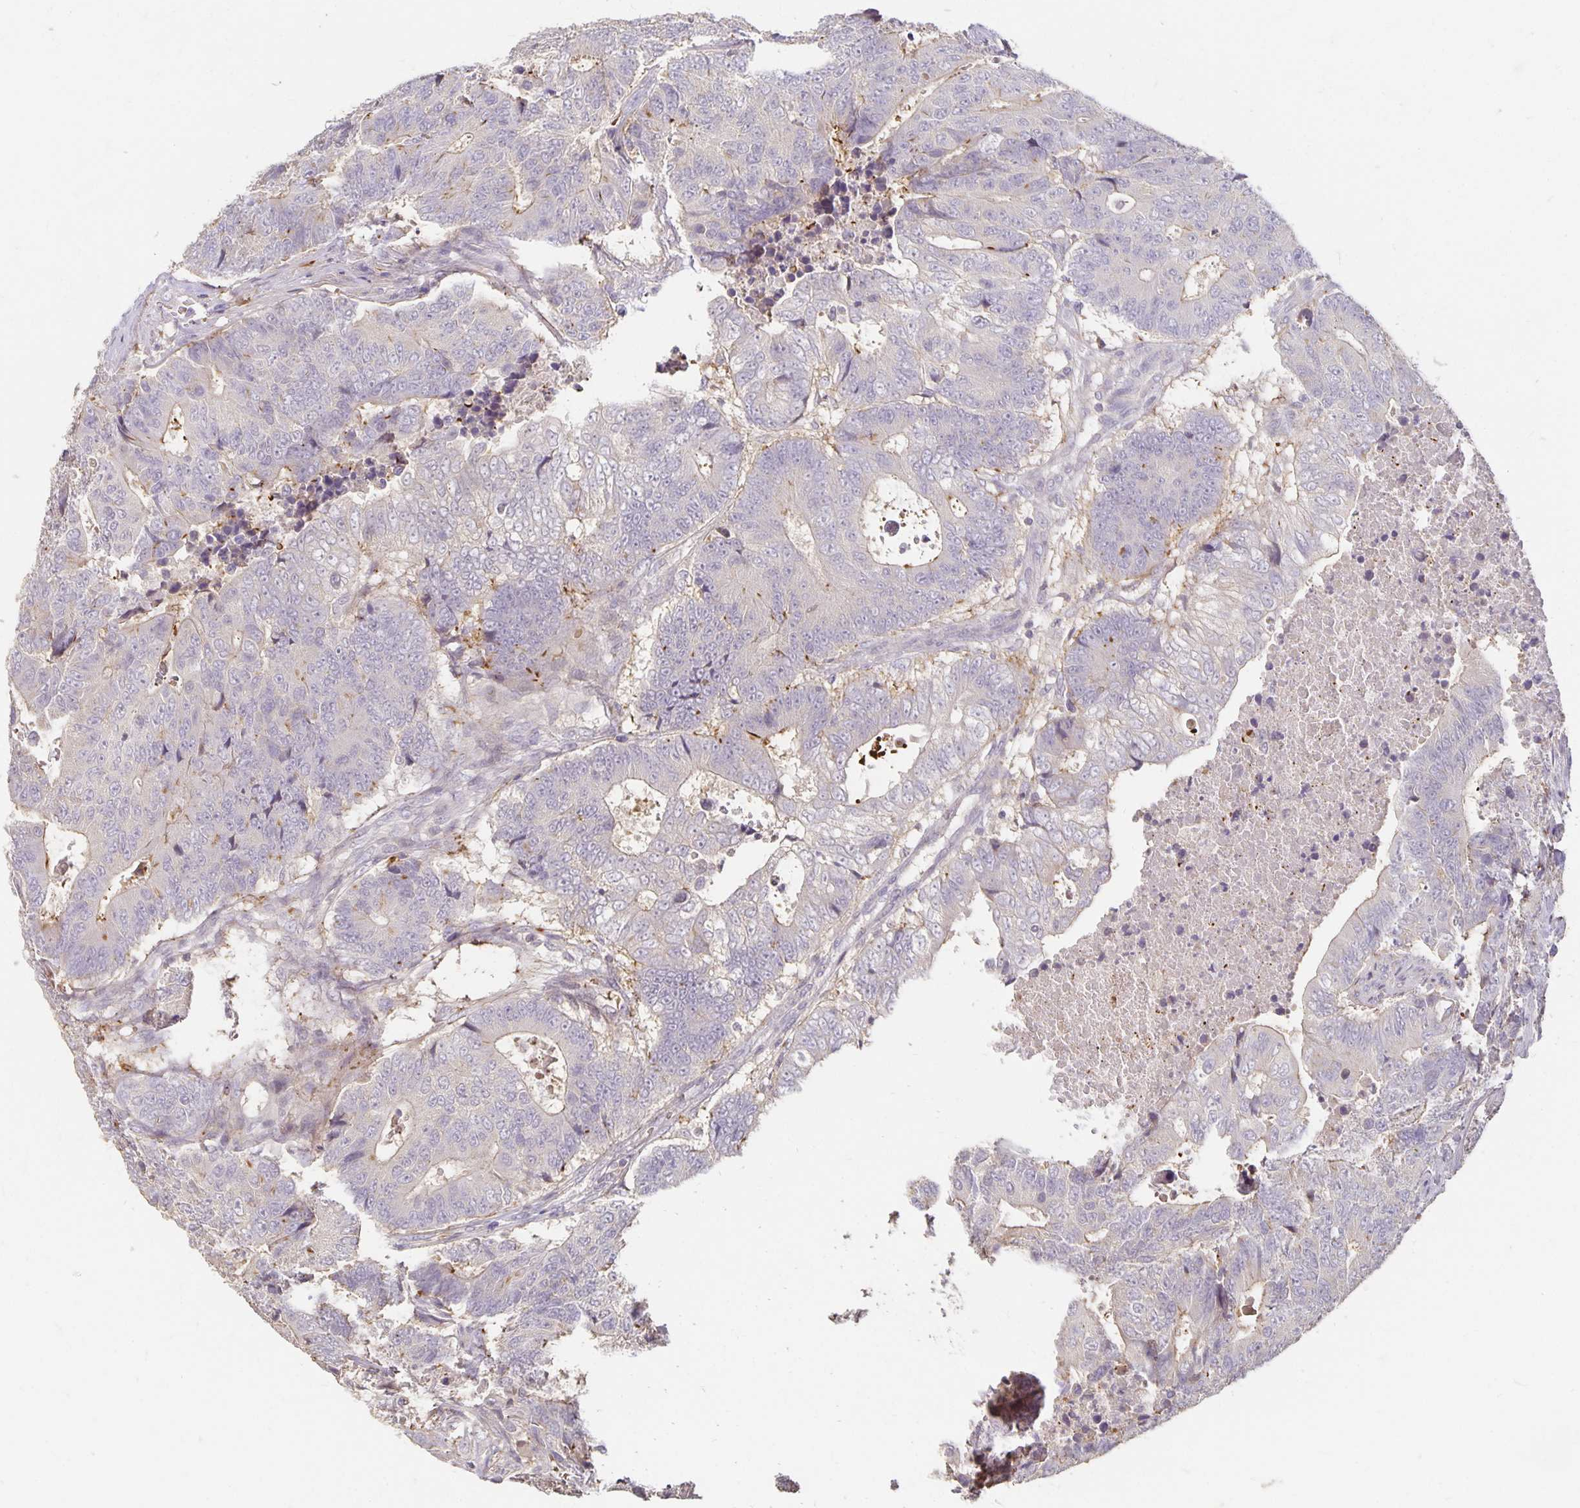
{"staining": {"intensity": "weak", "quantity": "<25%", "location": "cytoplasmic/membranous"}, "tissue": "colorectal cancer", "cell_type": "Tumor cells", "image_type": "cancer", "snomed": [{"axis": "morphology", "description": "Adenocarcinoma, NOS"}, {"axis": "topography", "description": "Colon"}], "caption": "An immunohistochemistry (IHC) image of colorectal cancer (adenocarcinoma) is shown. There is no staining in tumor cells of colorectal cancer (adenocarcinoma).", "gene": "CST6", "patient": {"sex": "female", "age": 48}}